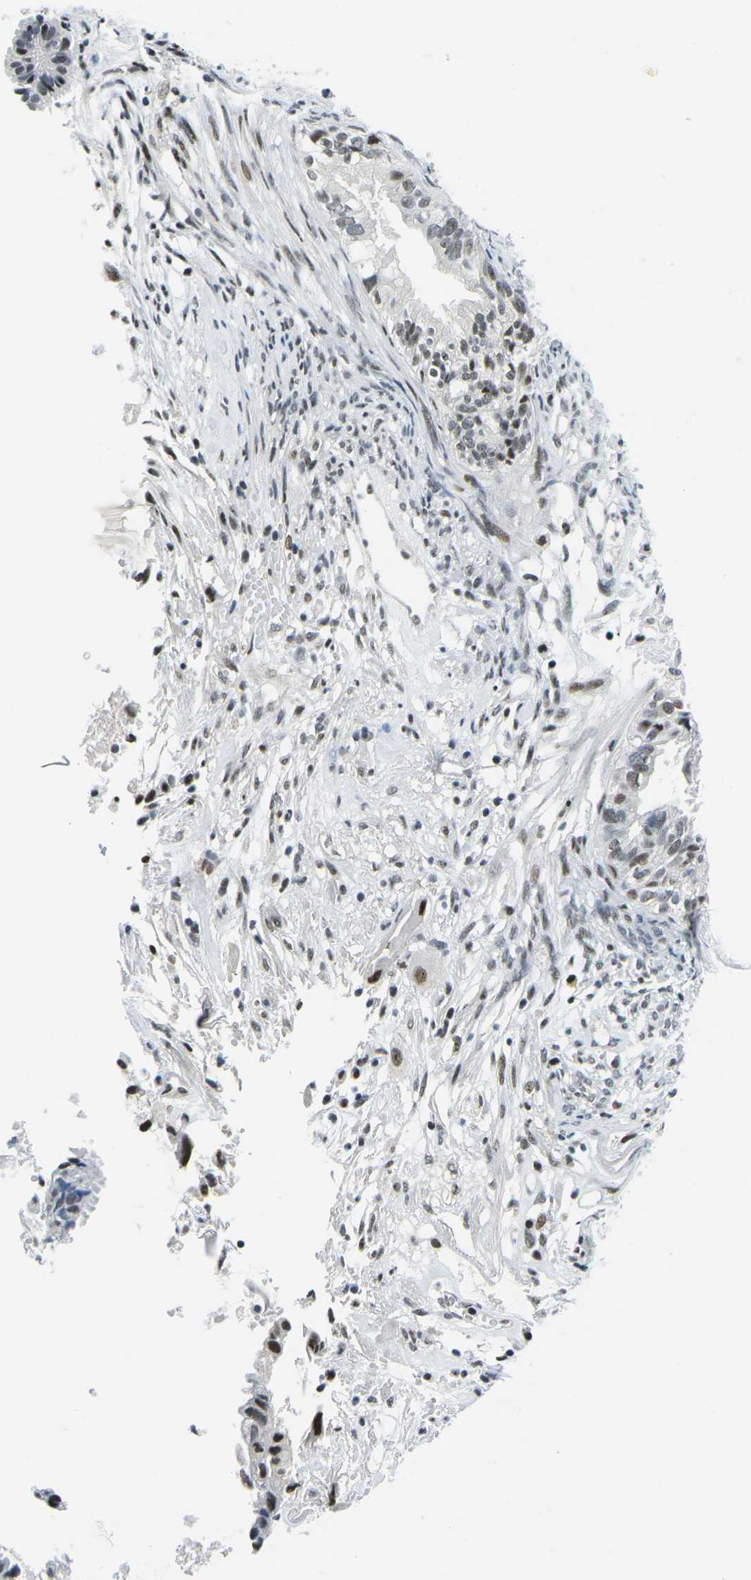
{"staining": {"intensity": "moderate", "quantity": "<25%", "location": "nuclear"}, "tissue": "cervical cancer", "cell_type": "Tumor cells", "image_type": "cancer", "snomed": [{"axis": "morphology", "description": "Normal tissue, NOS"}, {"axis": "morphology", "description": "Adenocarcinoma, NOS"}, {"axis": "topography", "description": "Cervix"}, {"axis": "topography", "description": "Endometrium"}], "caption": "Immunohistochemistry histopathology image of neoplastic tissue: human cervical cancer (adenocarcinoma) stained using immunohistochemistry displays low levels of moderate protein expression localized specifically in the nuclear of tumor cells, appearing as a nuclear brown color.", "gene": "PRPF8", "patient": {"sex": "female", "age": 86}}